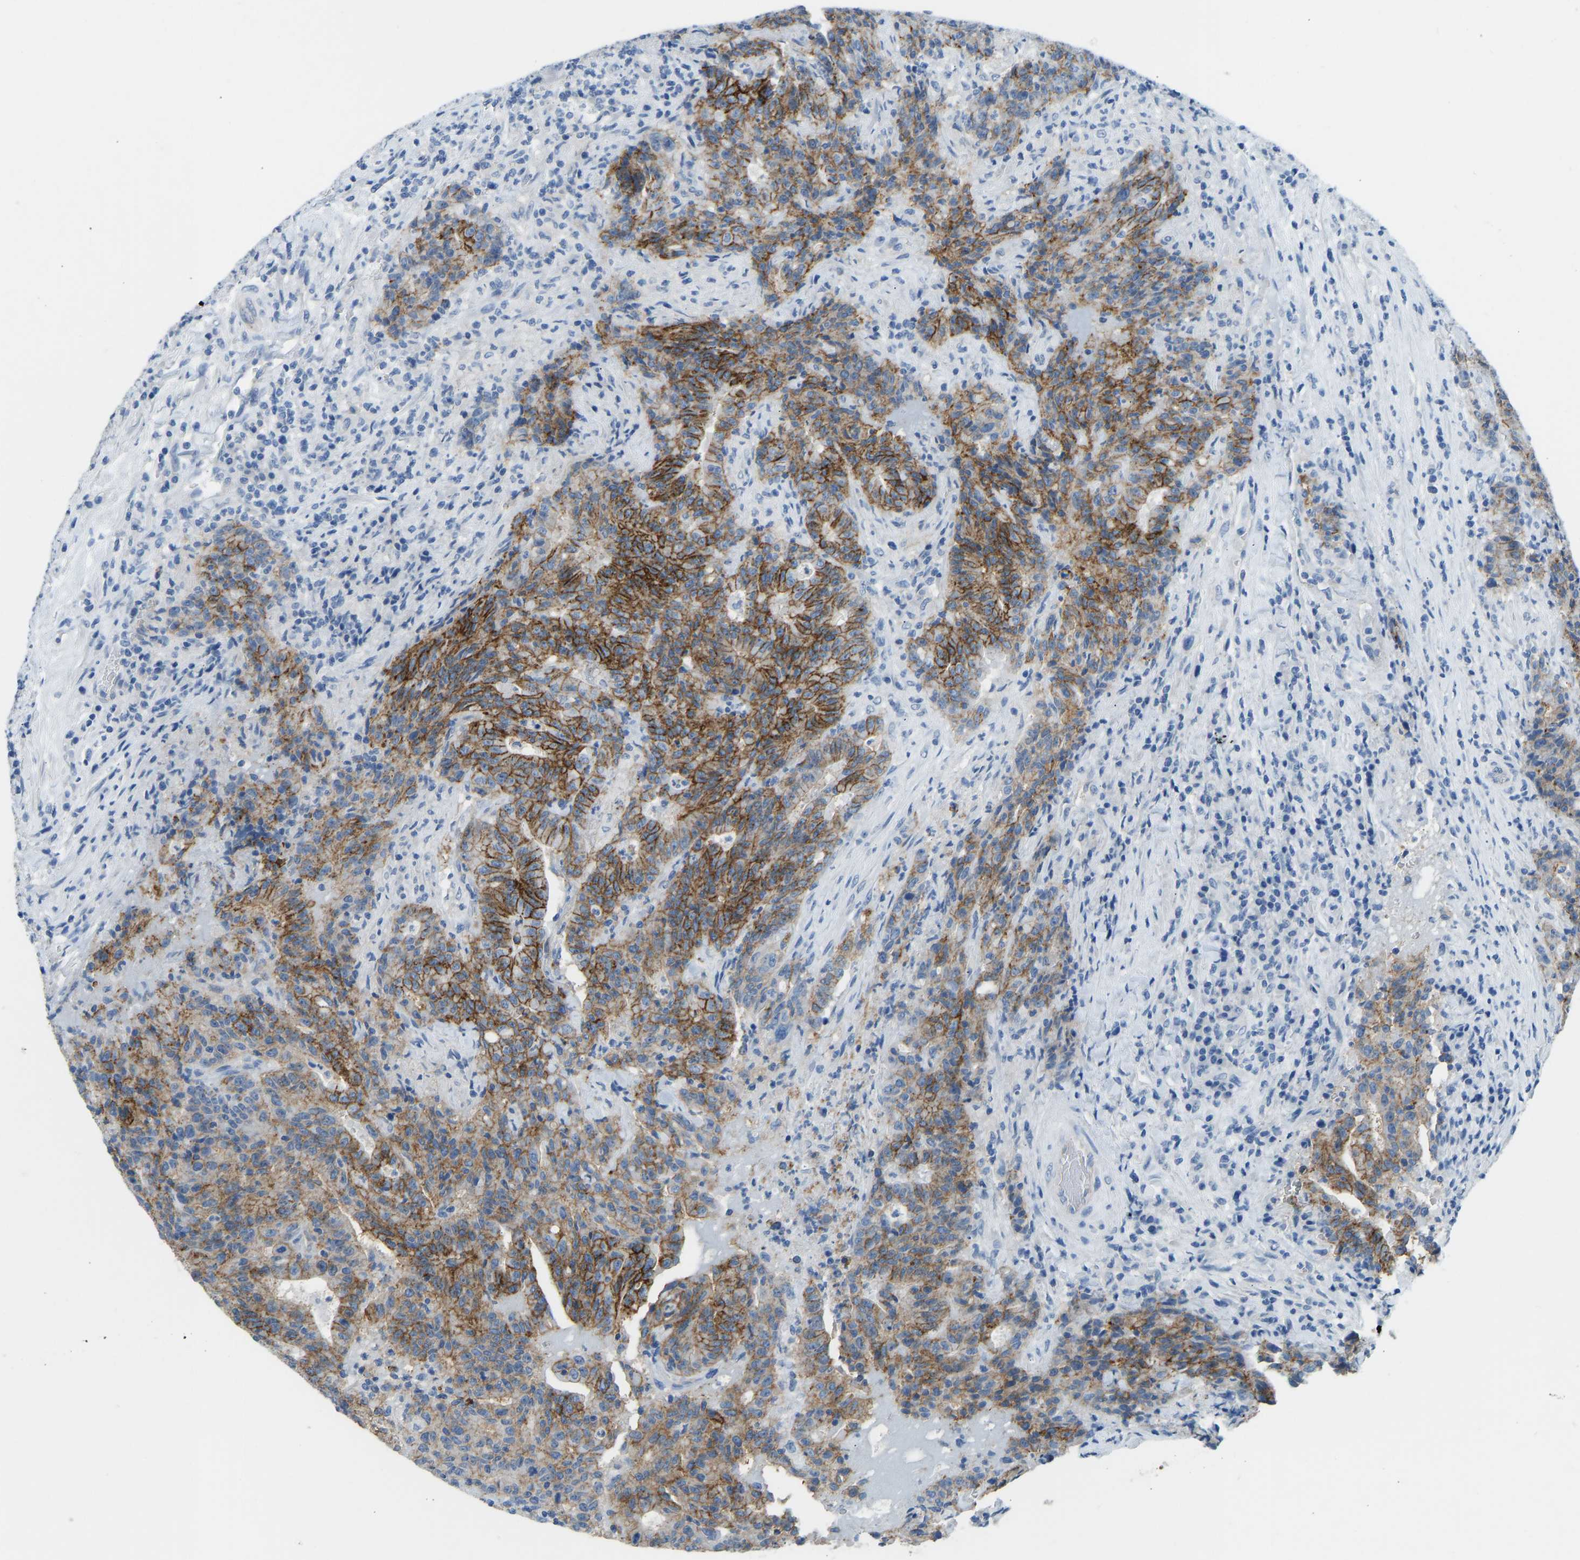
{"staining": {"intensity": "strong", "quantity": ">75%", "location": "cytoplasmic/membranous"}, "tissue": "colorectal cancer", "cell_type": "Tumor cells", "image_type": "cancer", "snomed": [{"axis": "morphology", "description": "Adenocarcinoma, NOS"}, {"axis": "topography", "description": "Colon"}], "caption": "DAB (3,3'-diaminobenzidine) immunohistochemical staining of human colorectal cancer (adenocarcinoma) shows strong cytoplasmic/membranous protein expression in approximately >75% of tumor cells.", "gene": "ATP1A1", "patient": {"sex": "female", "age": 75}}